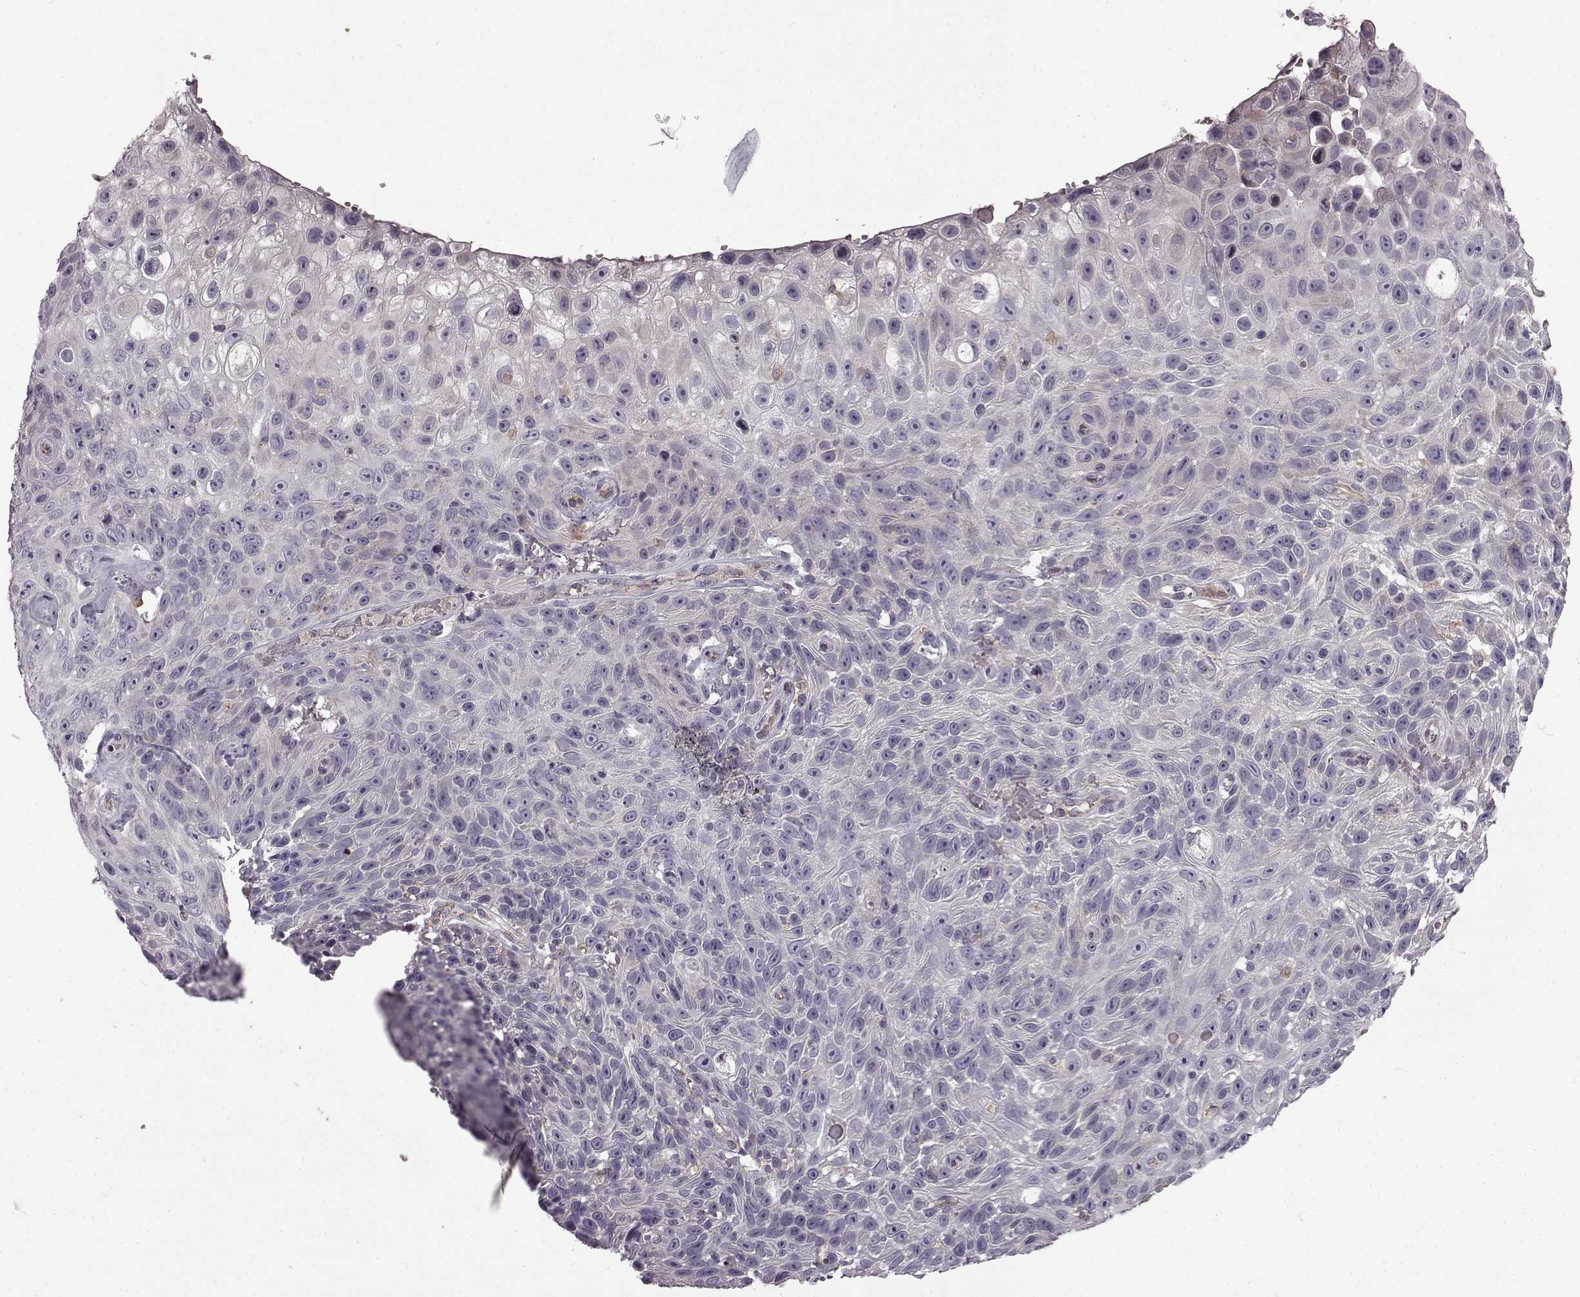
{"staining": {"intensity": "negative", "quantity": "none", "location": "none"}, "tissue": "skin cancer", "cell_type": "Tumor cells", "image_type": "cancer", "snomed": [{"axis": "morphology", "description": "Squamous cell carcinoma, NOS"}, {"axis": "topography", "description": "Skin"}], "caption": "This is an immunohistochemistry image of squamous cell carcinoma (skin). There is no staining in tumor cells.", "gene": "B3GNT6", "patient": {"sex": "male", "age": 82}}